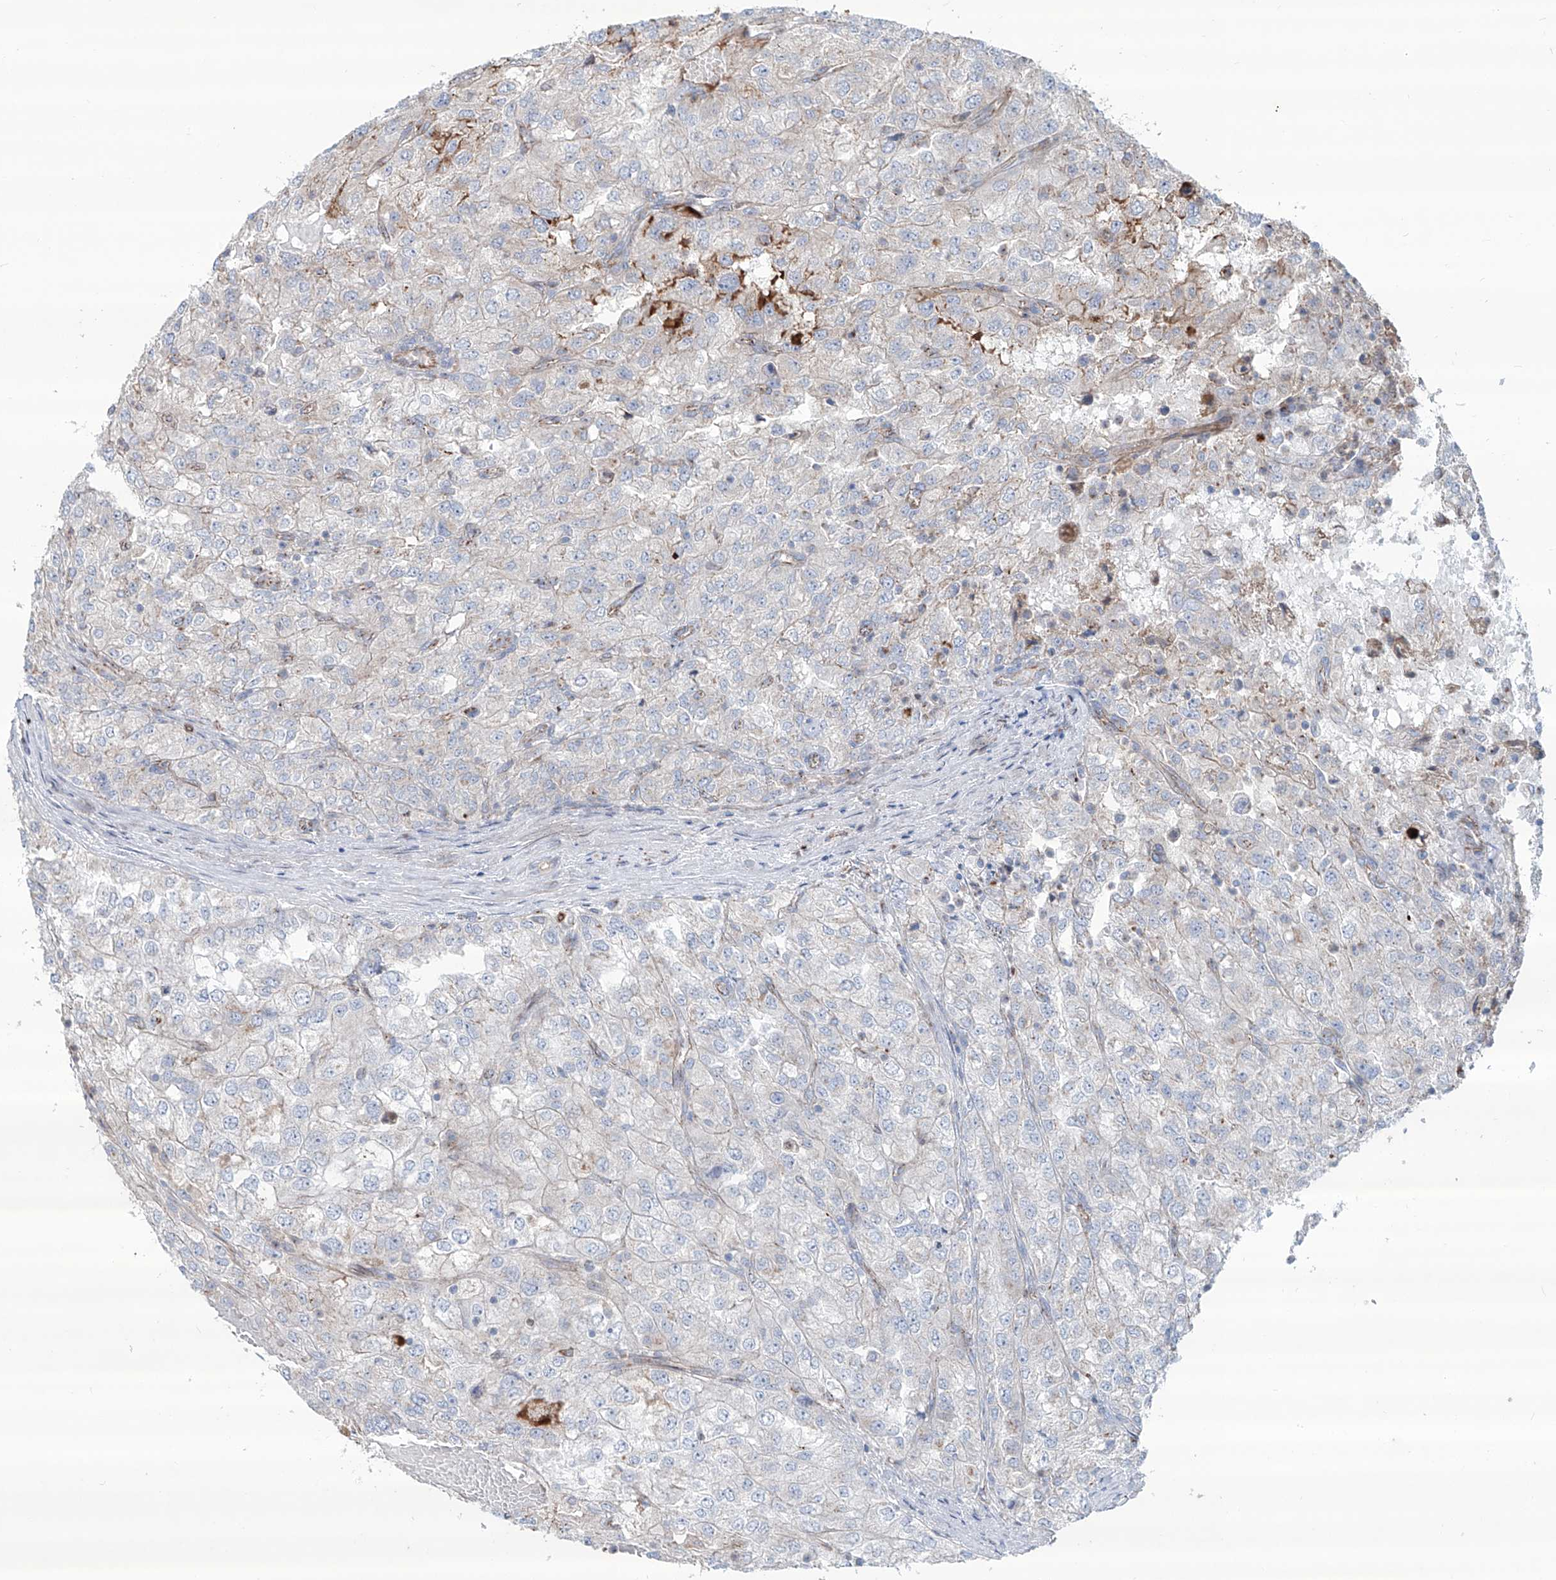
{"staining": {"intensity": "negative", "quantity": "none", "location": "none"}, "tissue": "renal cancer", "cell_type": "Tumor cells", "image_type": "cancer", "snomed": [{"axis": "morphology", "description": "Adenocarcinoma, NOS"}, {"axis": "topography", "description": "Kidney"}], "caption": "The photomicrograph displays no staining of tumor cells in adenocarcinoma (renal).", "gene": "CDH5", "patient": {"sex": "female", "age": 54}}